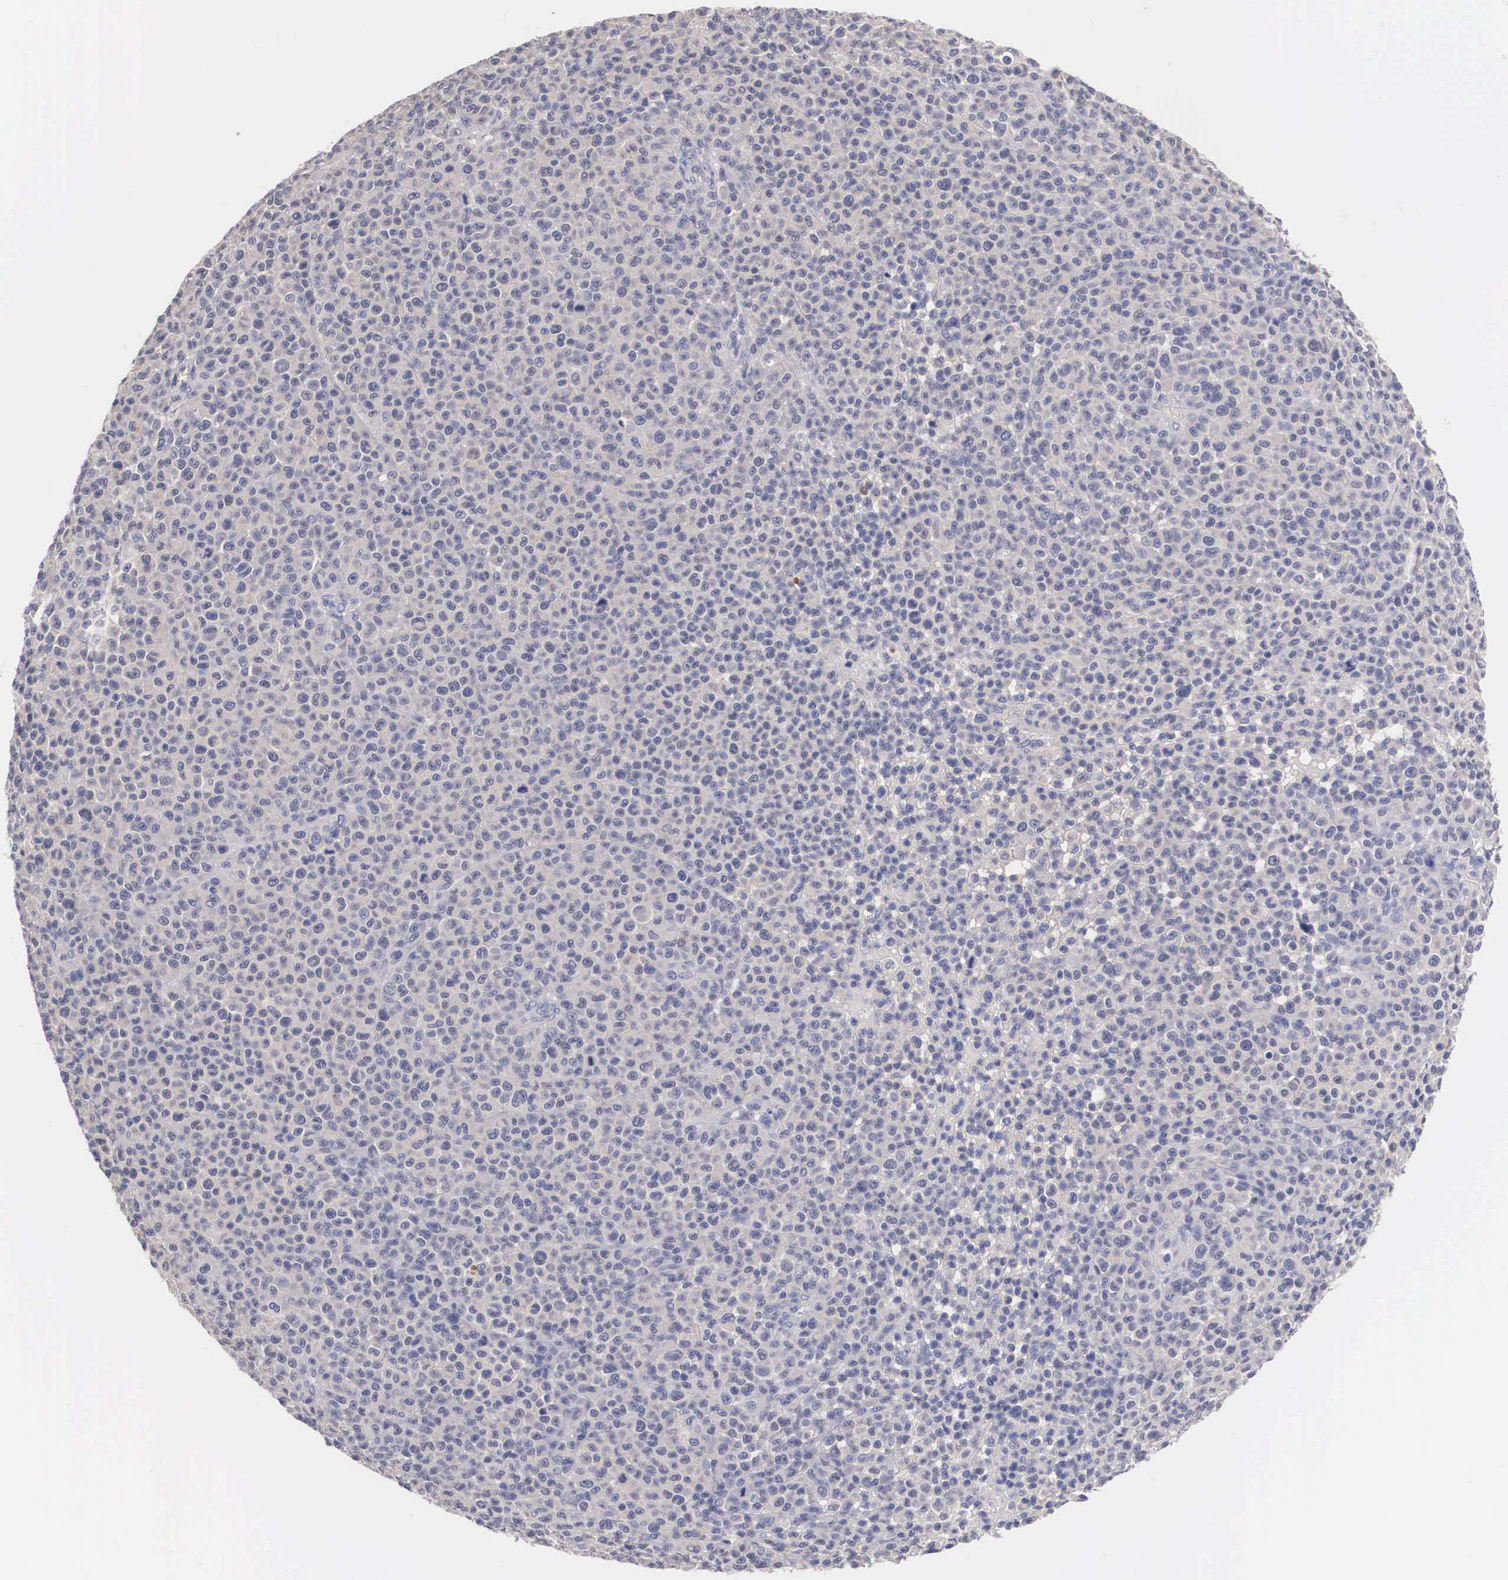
{"staining": {"intensity": "negative", "quantity": "none", "location": "none"}, "tissue": "melanoma", "cell_type": "Tumor cells", "image_type": "cancer", "snomed": [{"axis": "morphology", "description": "Malignant melanoma, Metastatic site"}, {"axis": "topography", "description": "Skin"}], "caption": "This is an immunohistochemistry (IHC) photomicrograph of human malignant melanoma (metastatic site). There is no positivity in tumor cells.", "gene": "ABHD4", "patient": {"sex": "male", "age": 32}}